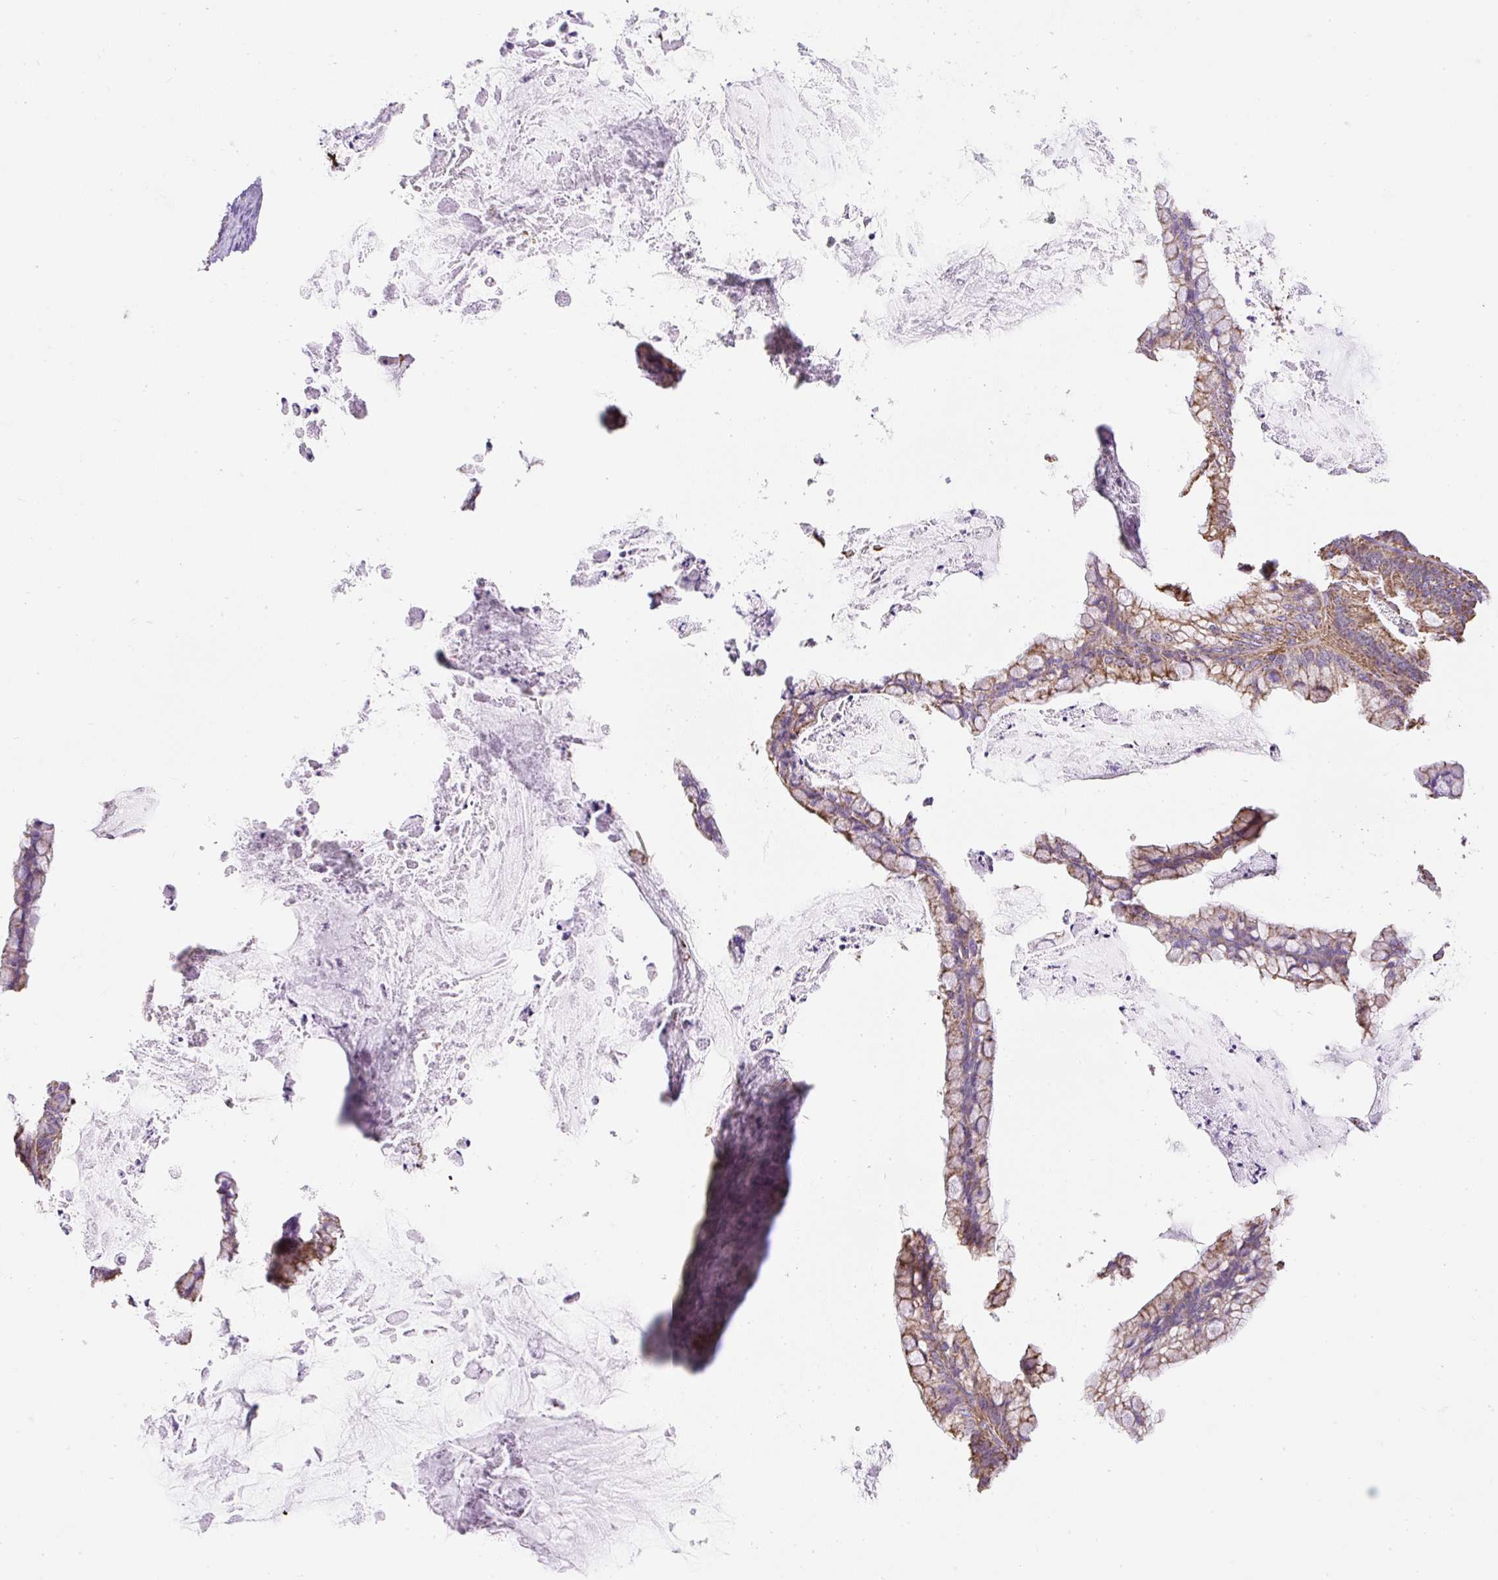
{"staining": {"intensity": "weak", "quantity": ">75%", "location": "cytoplasmic/membranous"}, "tissue": "ovarian cancer", "cell_type": "Tumor cells", "image_type": "cancer", "snomed": [{"axis": "morphology", "description": "Cystadenocarcinoma, mucinous, NOS"}, {"axis": "topography", "description": "Ovary"}], "caption": "The image displays a brown stain indicating the presence of a protein in the cytoplasmic/membranous of tumor cells in ovarian mucinous cystadenocarcinoma. The staining is performed using DAB brown chromogen to label protein expression. The nuclei are counter-stained blue using hematoxylin.", "gene": "DAAM2", "patient": {"sex": "female", "age": 35}}